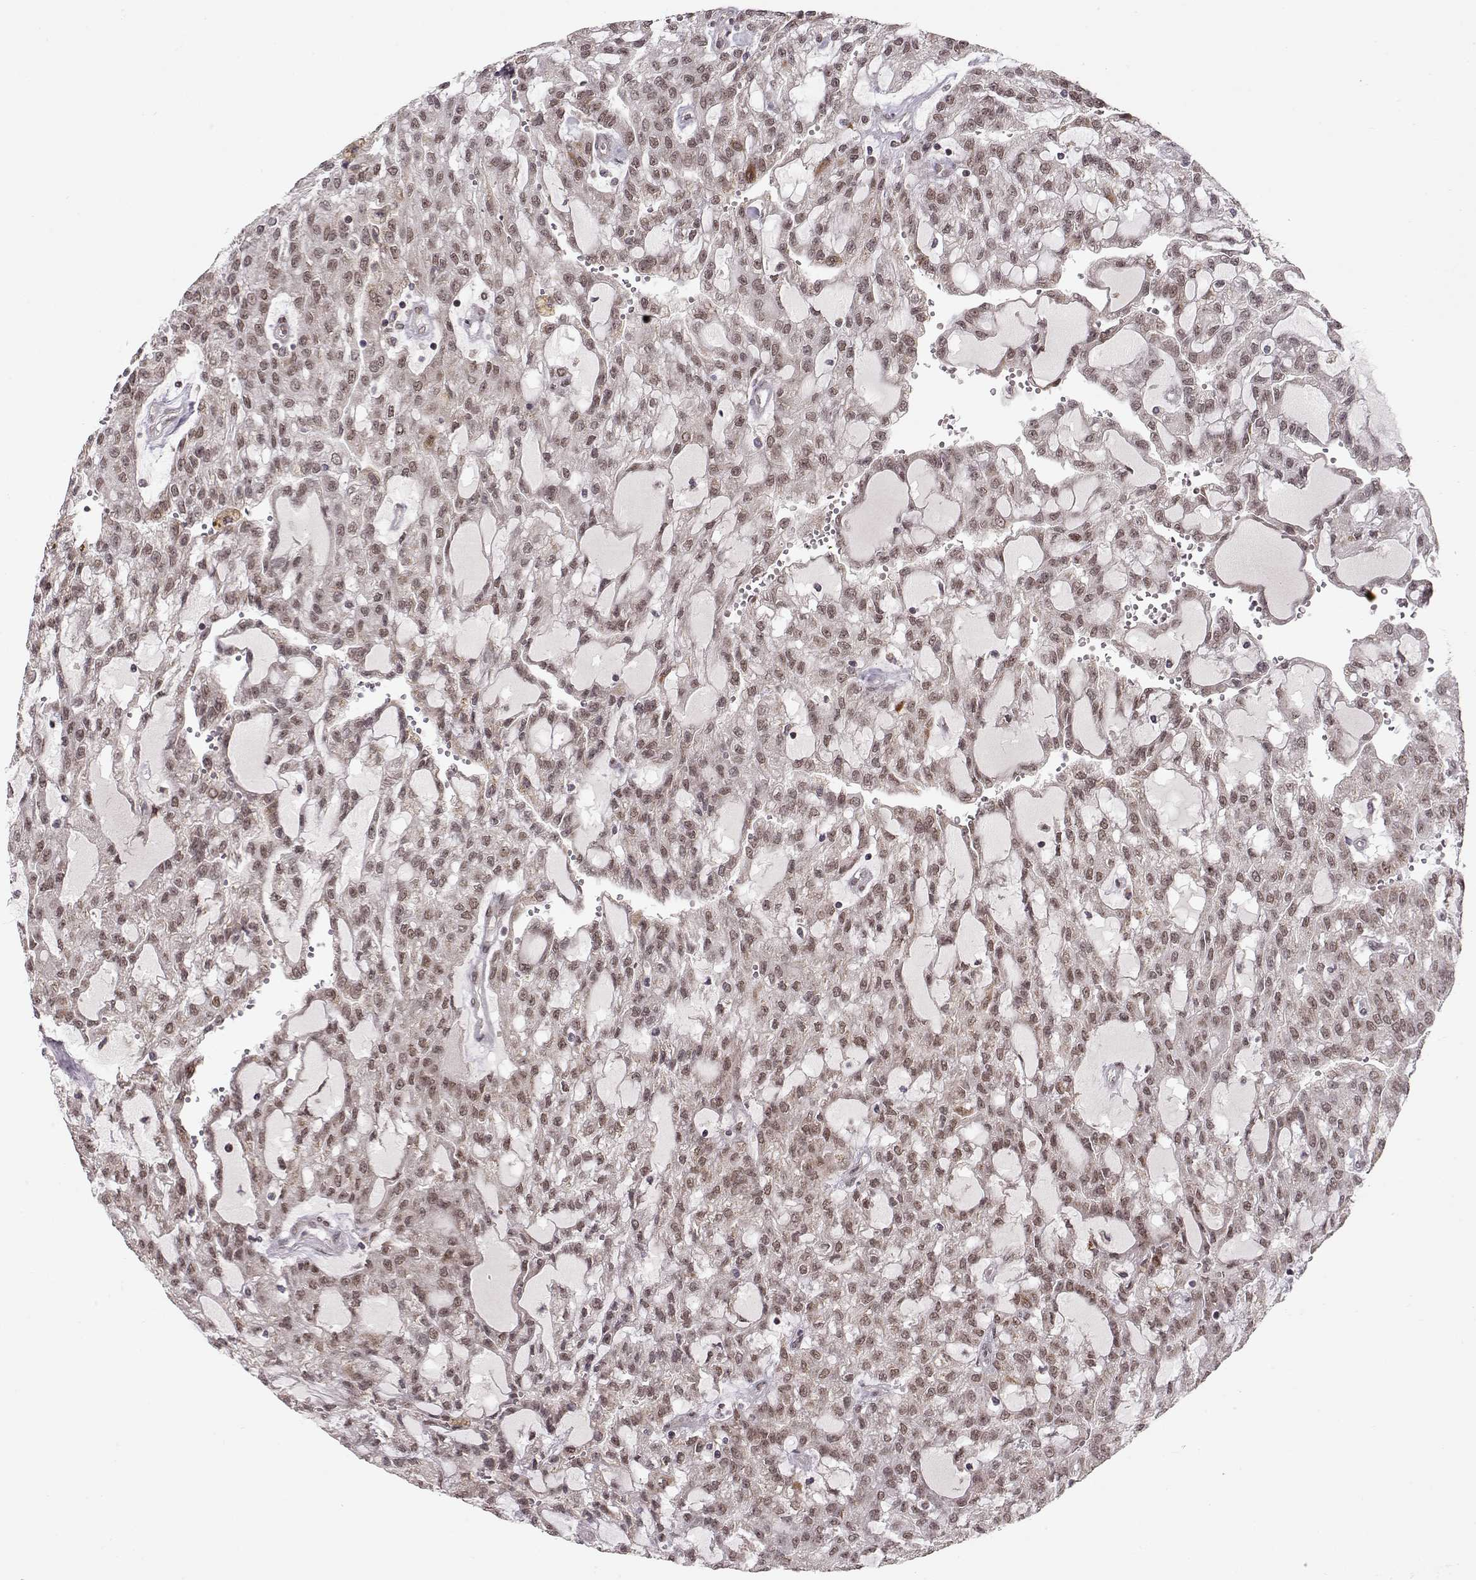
{"staining": {"intensity": "weak", "quantity": "<25%", "location": "cytoplasmic/membranous,nuclear"}, "tissue": "renal cancer", "cell_type": "Tumor cells", "image_type": "cancer", "snomed": [{"axis": "morphology", "description": "Adenocarcinoma, NOS"}, {"axis": "topography", "description": "Kidney"}], "caption": "Immunohistochemistry photomicrograph of human renal cancer stained for a protein (brown), which exhibits no positivity in tumor cells.", "gene": "RAI1", "patient": {"sex": "male", "age": 63}}